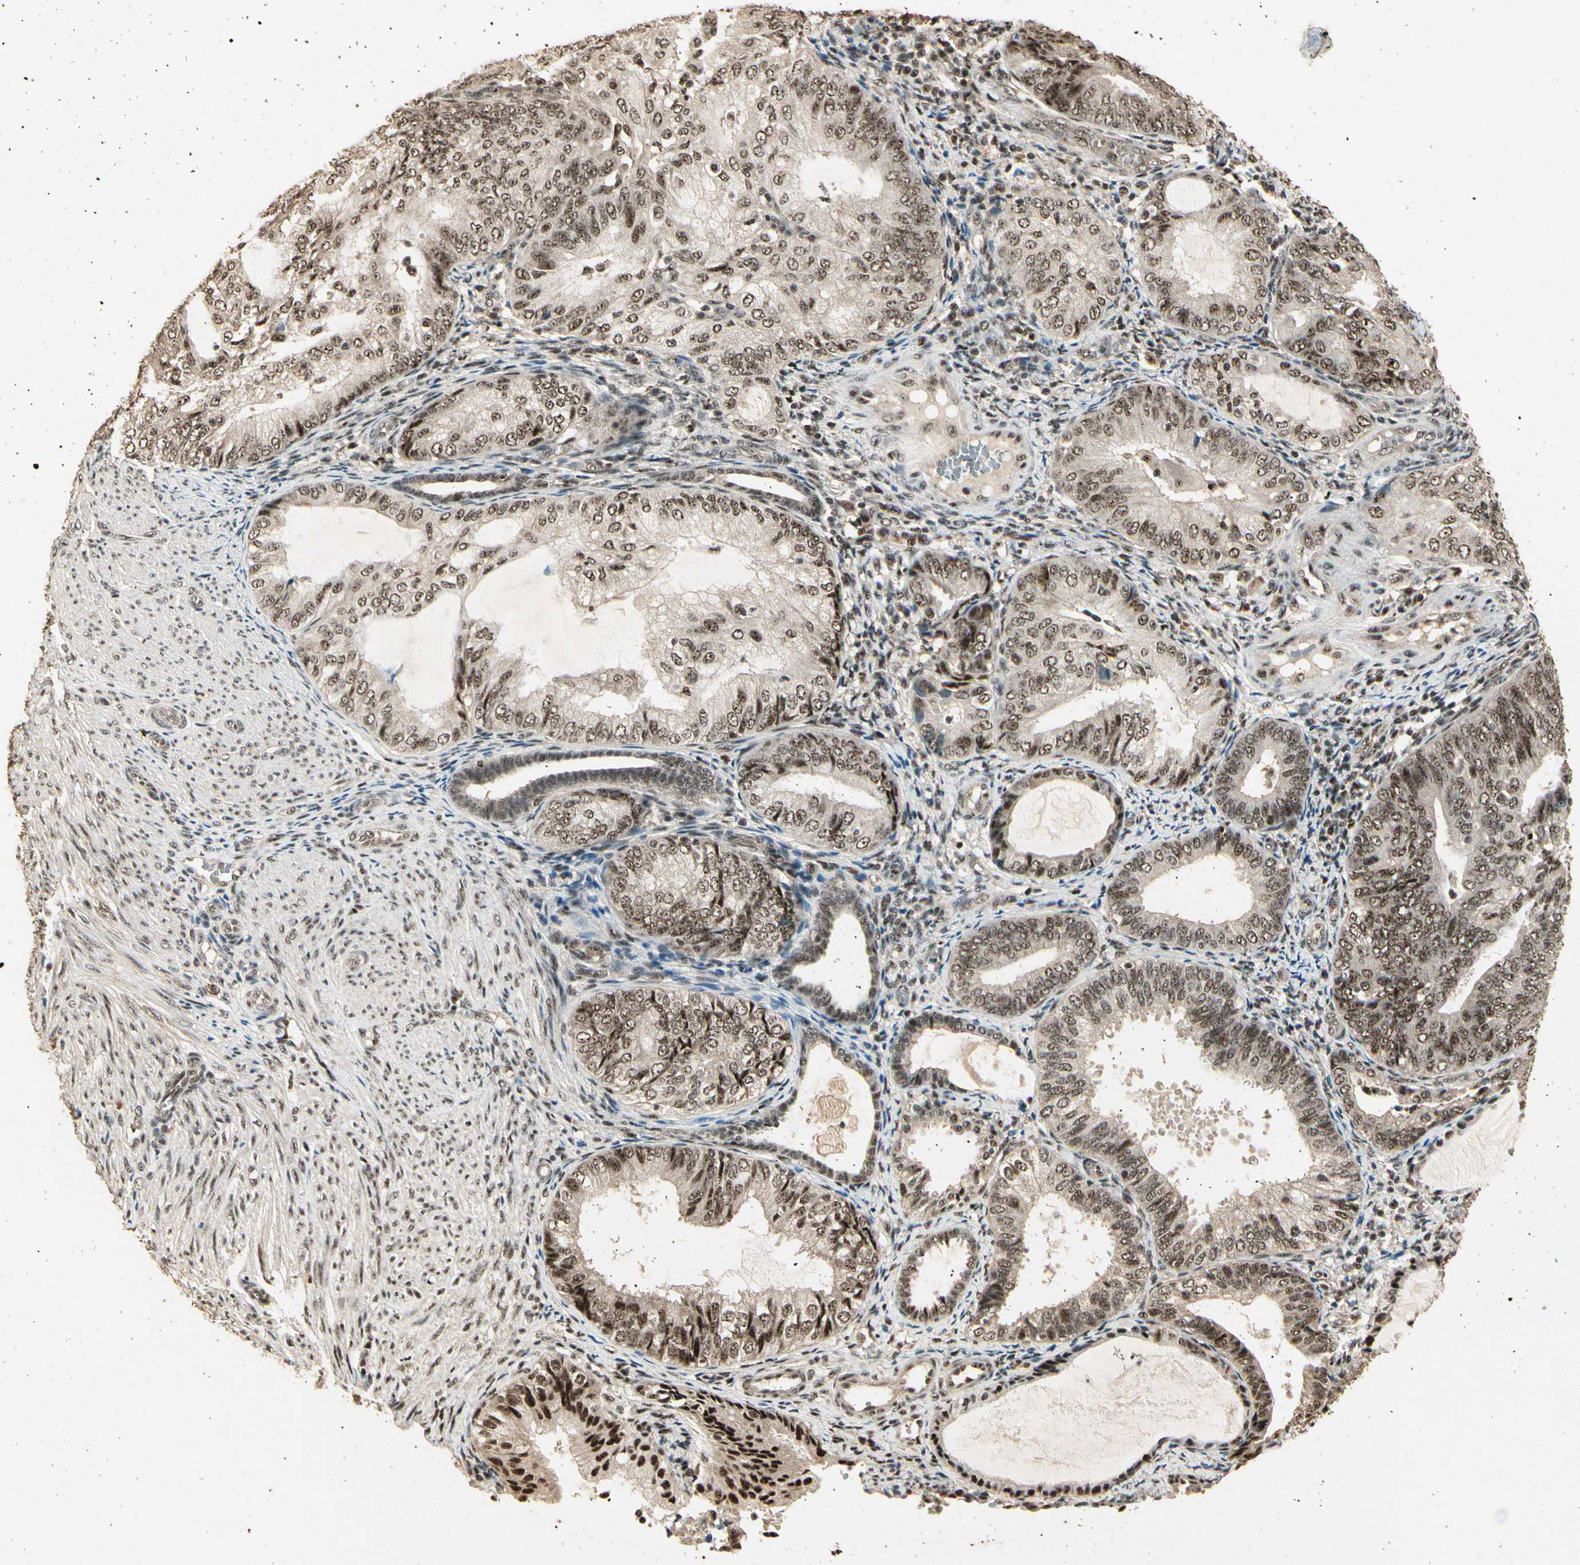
{"staining": {"intensity": "moderate", "quantity": ">75%", "location": "nuclear"}, "tissue": "endometrial cancer", "cell_type": "Tumor cells", "image_type": "cancer", "snomed": [{"axis": "morphology", "description": "Adenocarcinoma, NOS"}, {"axis": "topography", "description": "Endometrium"}], "caption": "A micrograph of human endometrial adenocarcinoma stained for a protein exhibits moderate nuclear brown staining in tumor cells.", "gene": "RBM25", "patient": {"sex": "female", "age": 81}}